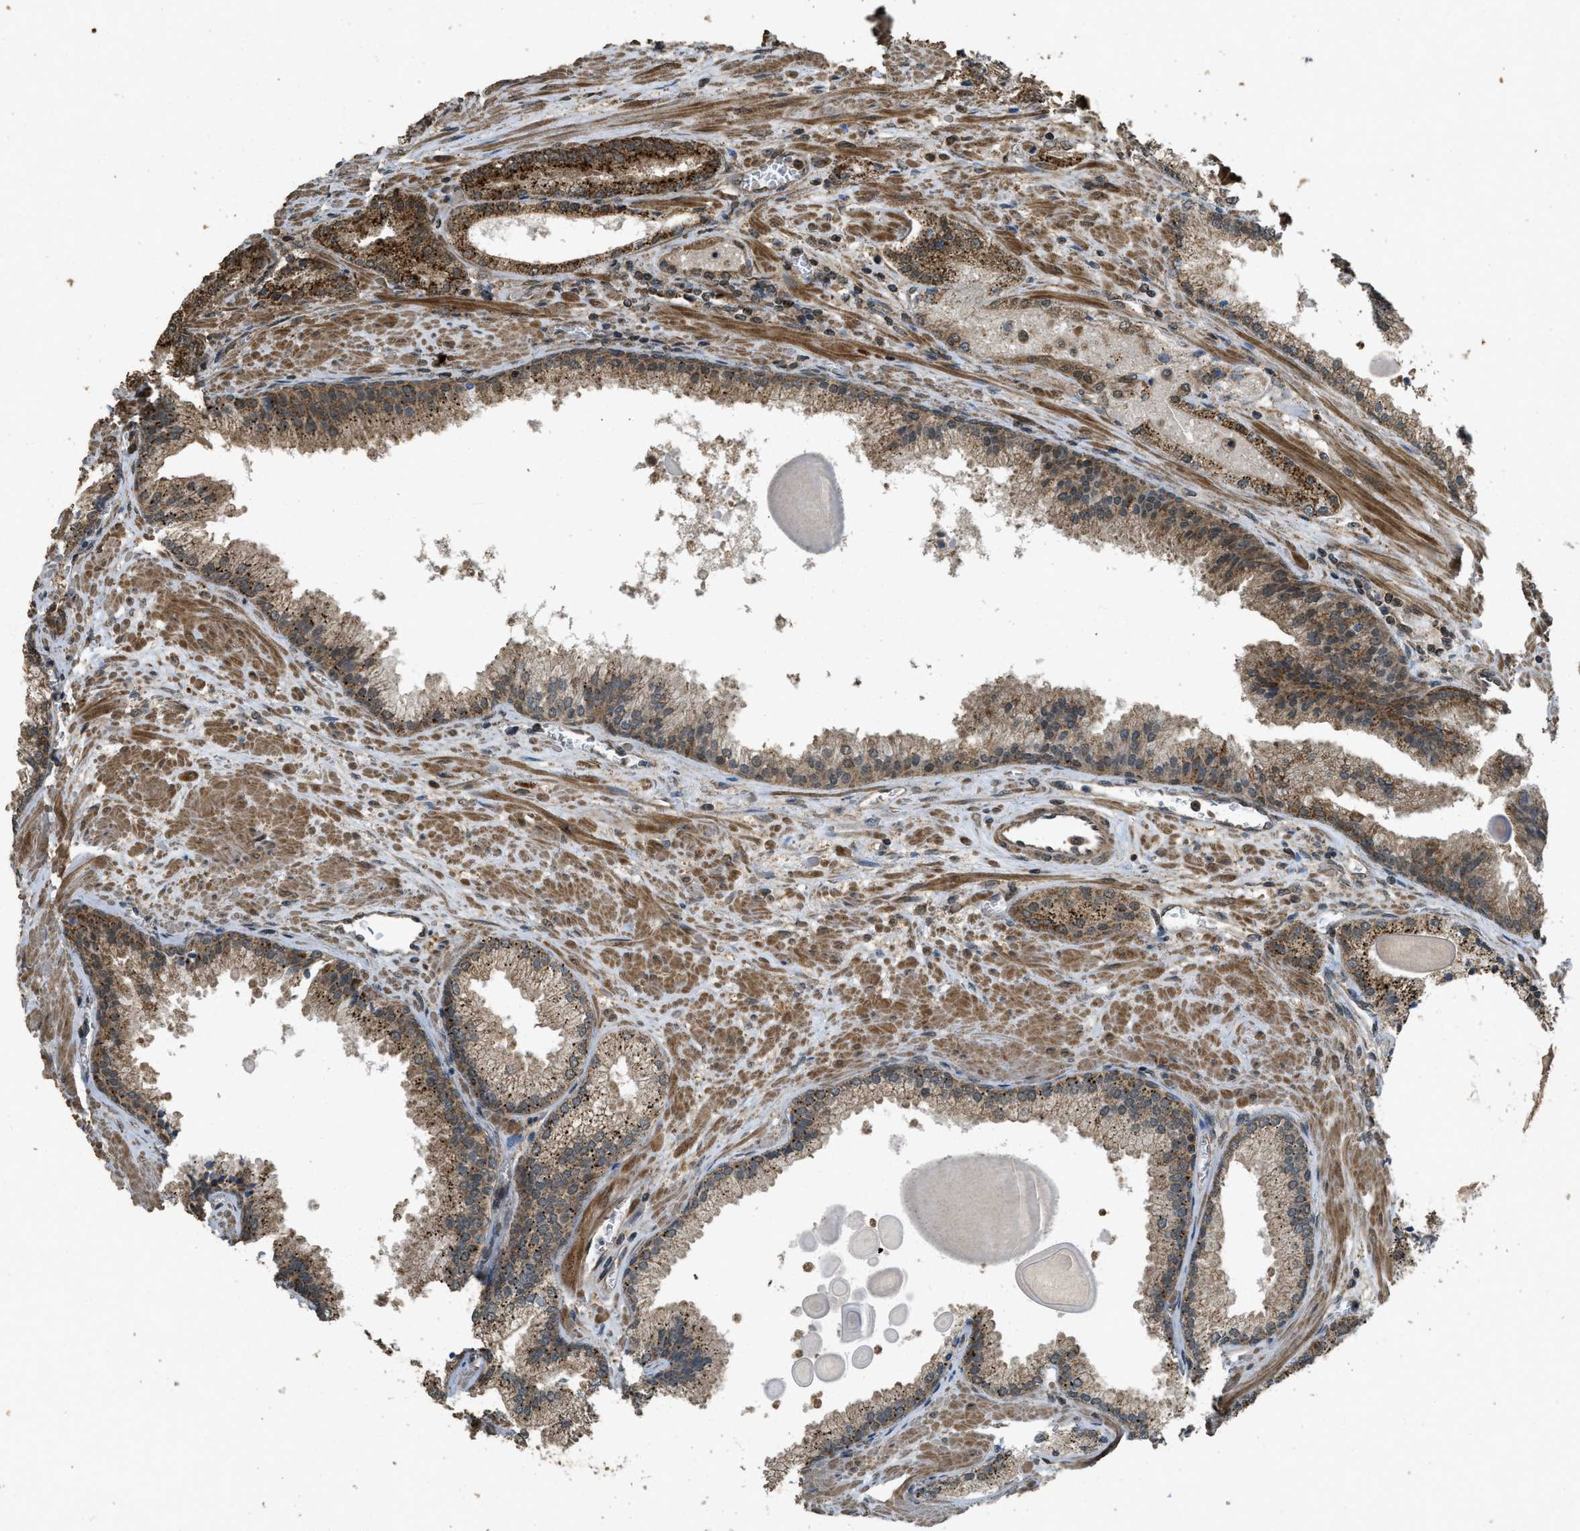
{"staining": {"intensity": "strong", "quantity": ">75%", "location": "cytoplasmic/membranous"}, "tissue": "prostate cancer", "cell_type": "Tumor cells", "image_type": "cancer", "snomed": [{"axis": "morphology", "description": "Adenocarcinoma, Low grade"}, {"axis": "topography", "description": "Prostate"}], "caption": "Strong cytoplasmic/membranous positivity for a protein is appreciated in about >75% of tumor cells of prostate low-grade adenocarcinoma using IHC.", "gene": "CTPS1", "patient": {"sex": "male", "age": 59}}